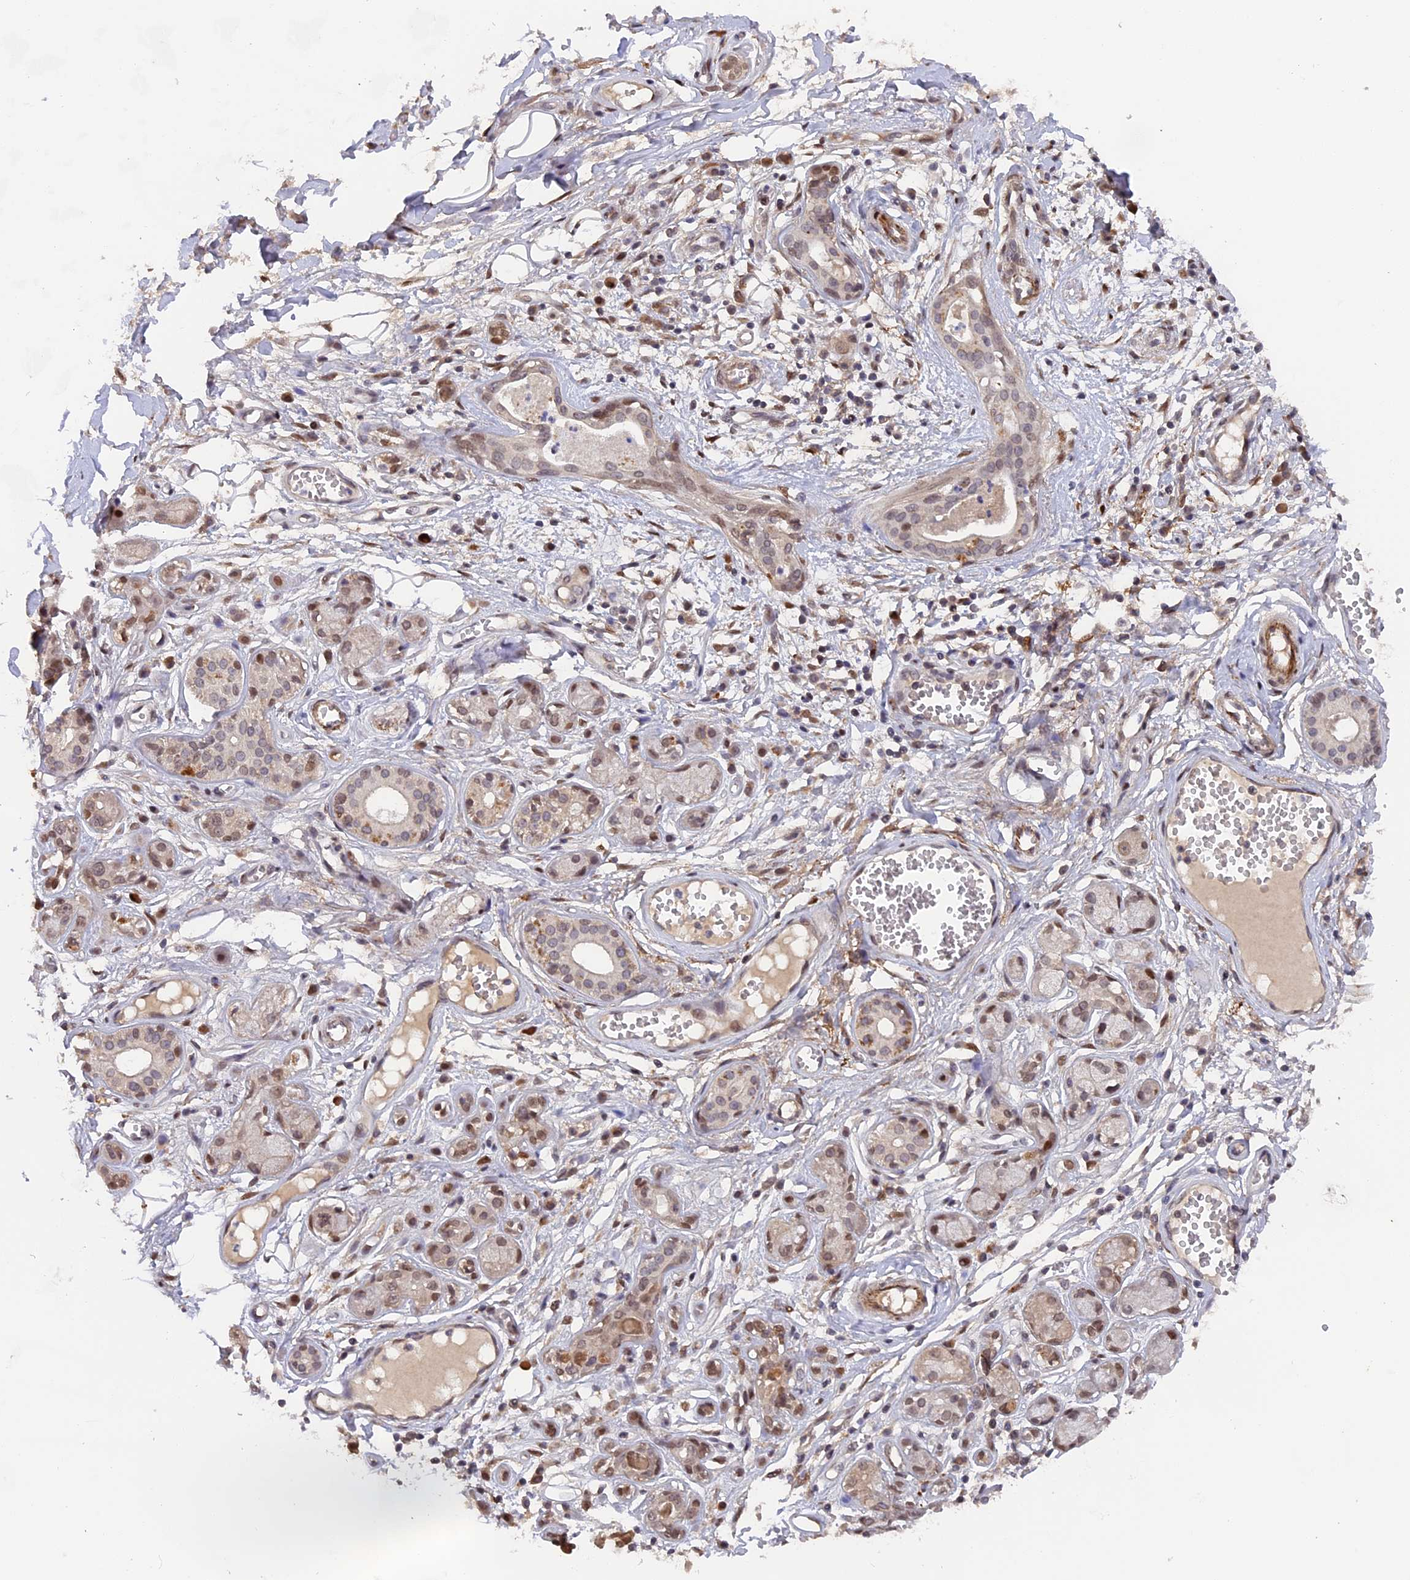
{"staining": {"intensity": "moderate", "quantity": ">75%", "location": "cytoplasmic/membranous,nuclear"}, "tissue": "soft tissue", "cell_type": "Fibroblasts", "image_type": "normal", "snomed": [{"axis": "morphology", "description": "Normal tissue, NOS"}, {"axis": "morphology", "description": "Inflammation, NOS"}, {"axis": "topography", "description": "Salivary gland"}, {"axis": "topography", "description": "Peripheral nerve tissue"}], "caption": "An IHC micrograph of normal tissue is shown. Protein staining in brown highlights moderate cytoplasmic/membranous,nuclear positivity in soft tissue within fibroblasts. Immunohistochemistry (ihc) stains the protein of interest in brown and the nuclei are stained blue.", "gene": "PYGO1", "patient": {"sex": "female", "age": 75}}